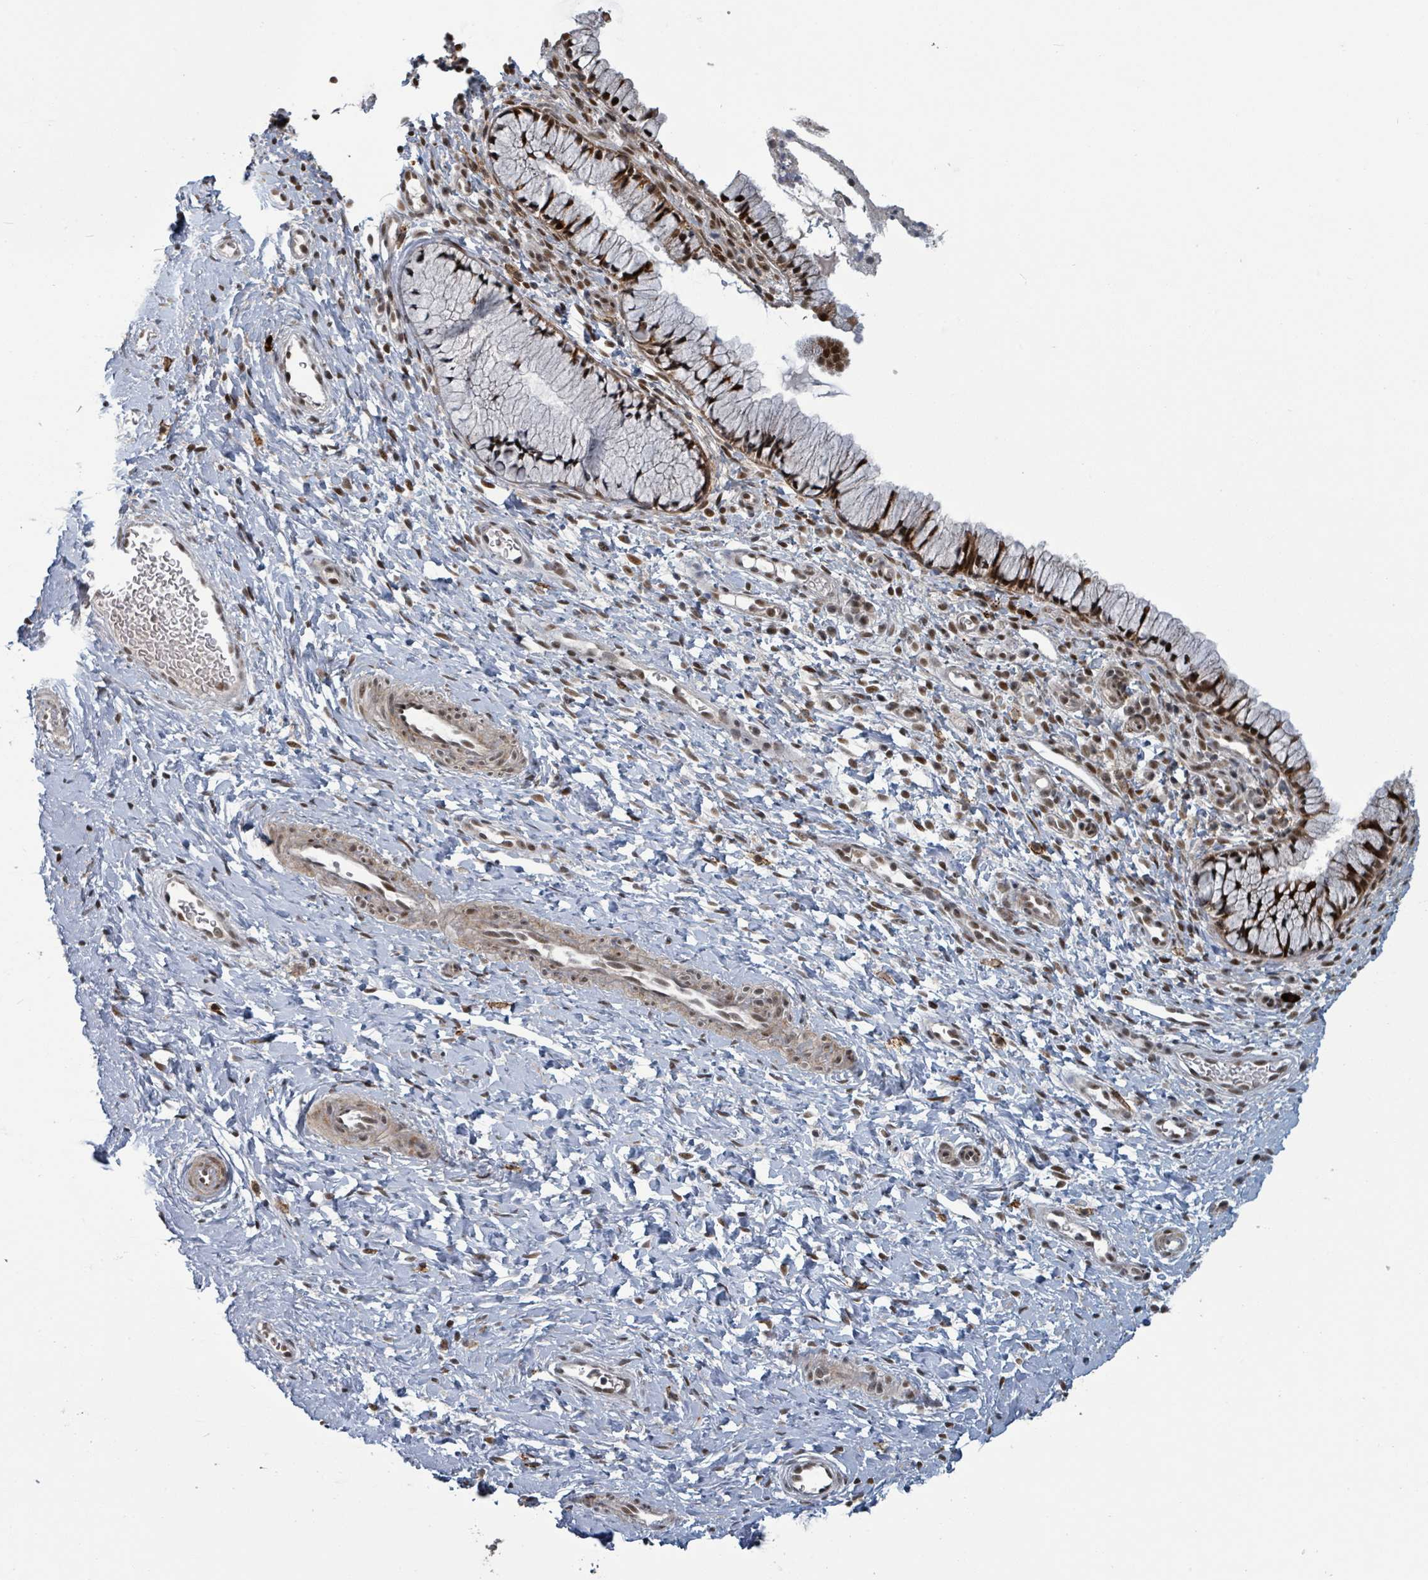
{"staining": {"intensity": "strong", "quantity": "25%-75%", "location": "cytoplasmic/membranous,nuclear"}, "tissue": "cervix", "cell_type": "Glandular cells", "image_type": "normal", "snomed": [{"axis": "morphology", "description": "Normal tissue, NOS"}, {"axis": "topography", "description": "Cervix"}], "caption": "A brown stain shows strong cytoplasmic/membranous,nuclear expression of a protein in glandular cells of normal human cervix.", "gene": "GTF3C1", "patient": {"sex": "female", "age": 36}}